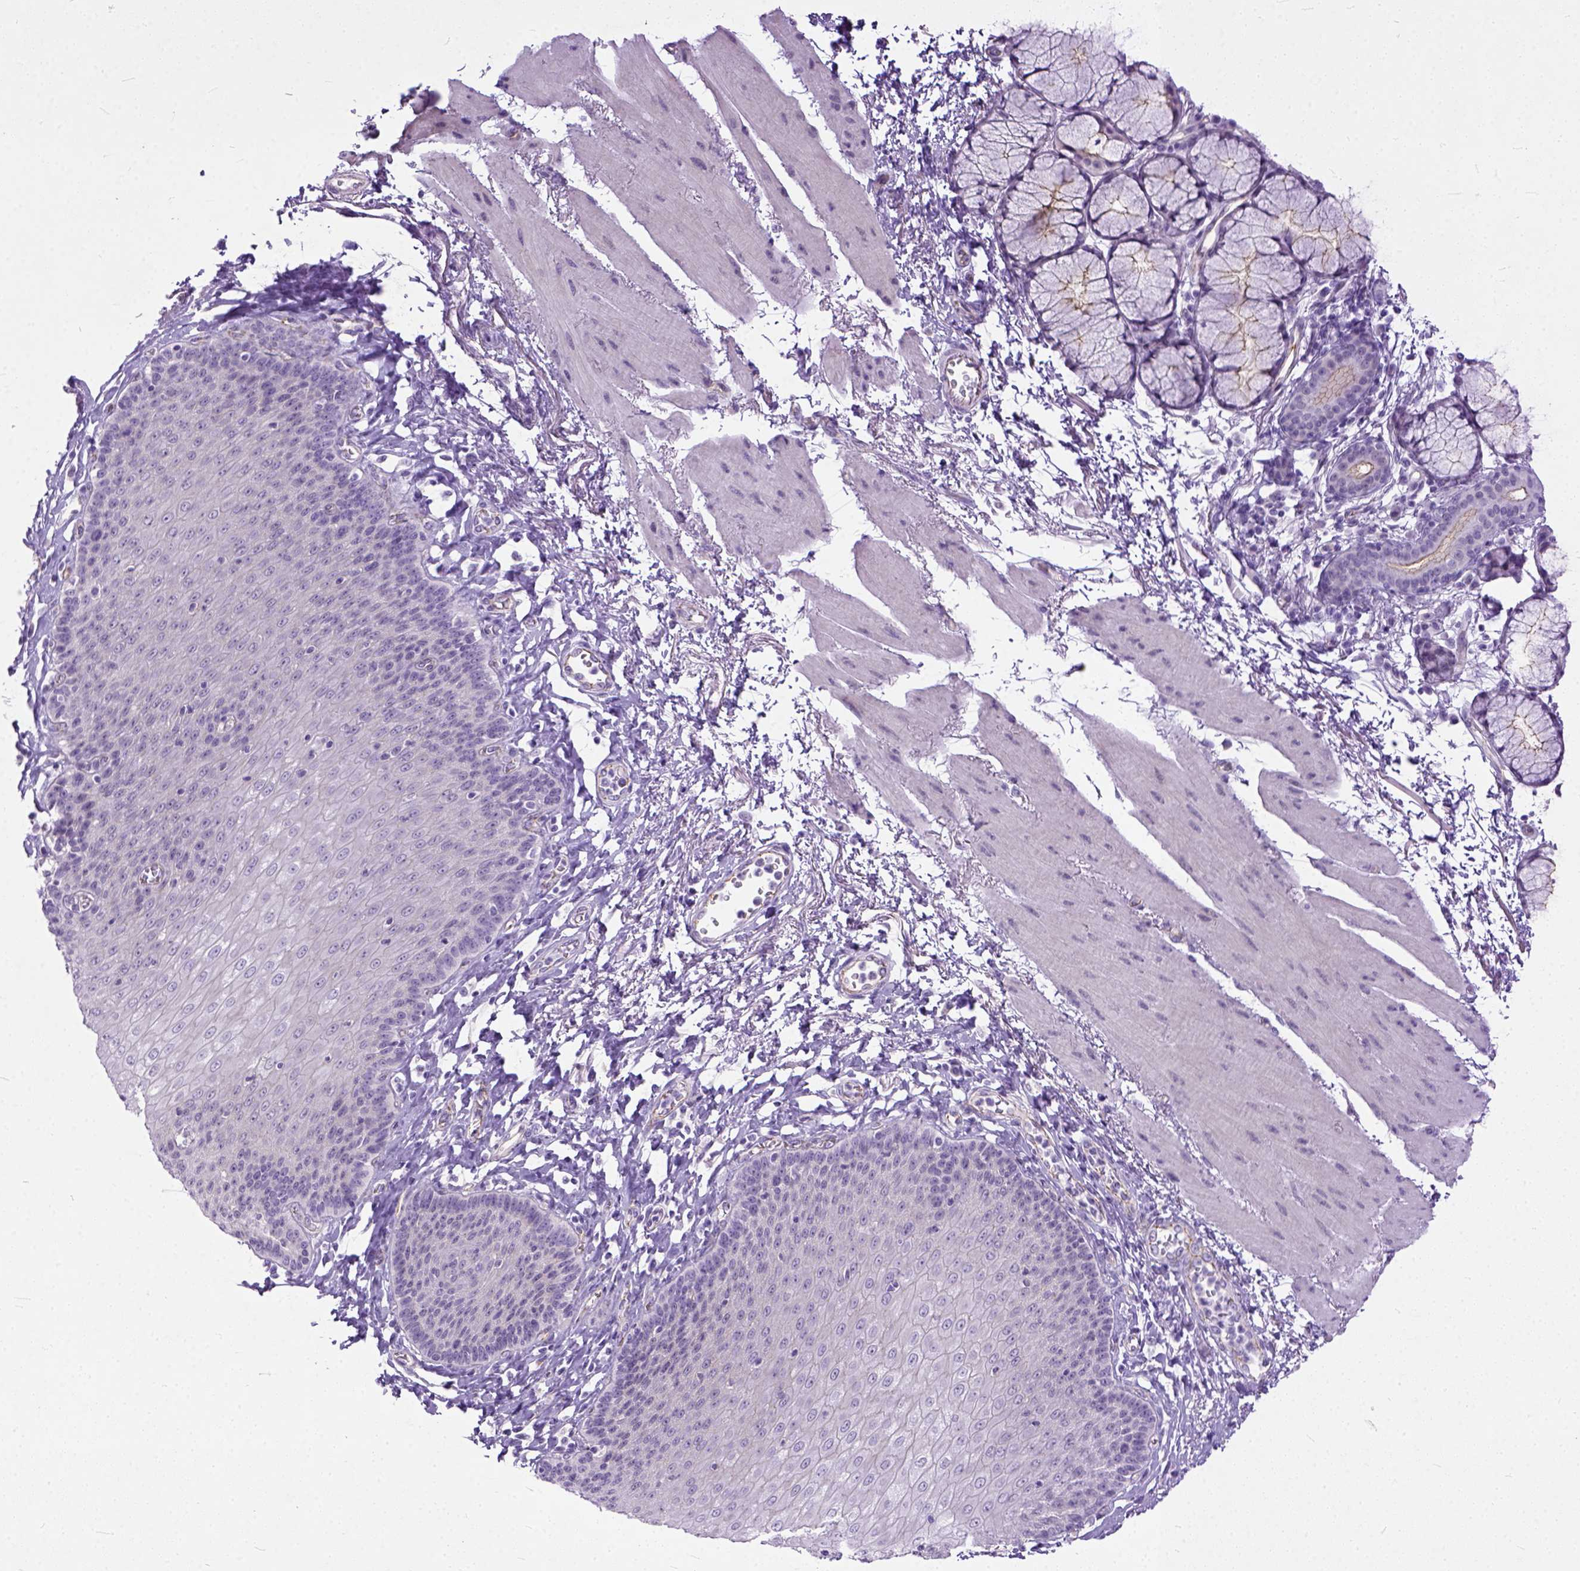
{"staining": {"intensity": "negative", "quantity": "none", "location": "none"}, "tissue": "esophagus", "cell_type": "Squamous epithelial cells", "image_type": "normal", "snomed": [{"axis": "morphology", "description": "Normal tissue, NOS"}, {"axis": "topography", "description": "Esophagus"}], "caption": "DAB immunohistochemical staining of unremarkable esophagus demonstrates no significant staining in squamous epithelial cells. (Brightfield microscopy of DAB (3,3'-diaminobenzidine) IHC at high magnification).", "gene": "ADGRF1", "patient": {"sex": "female", "age": 81}}